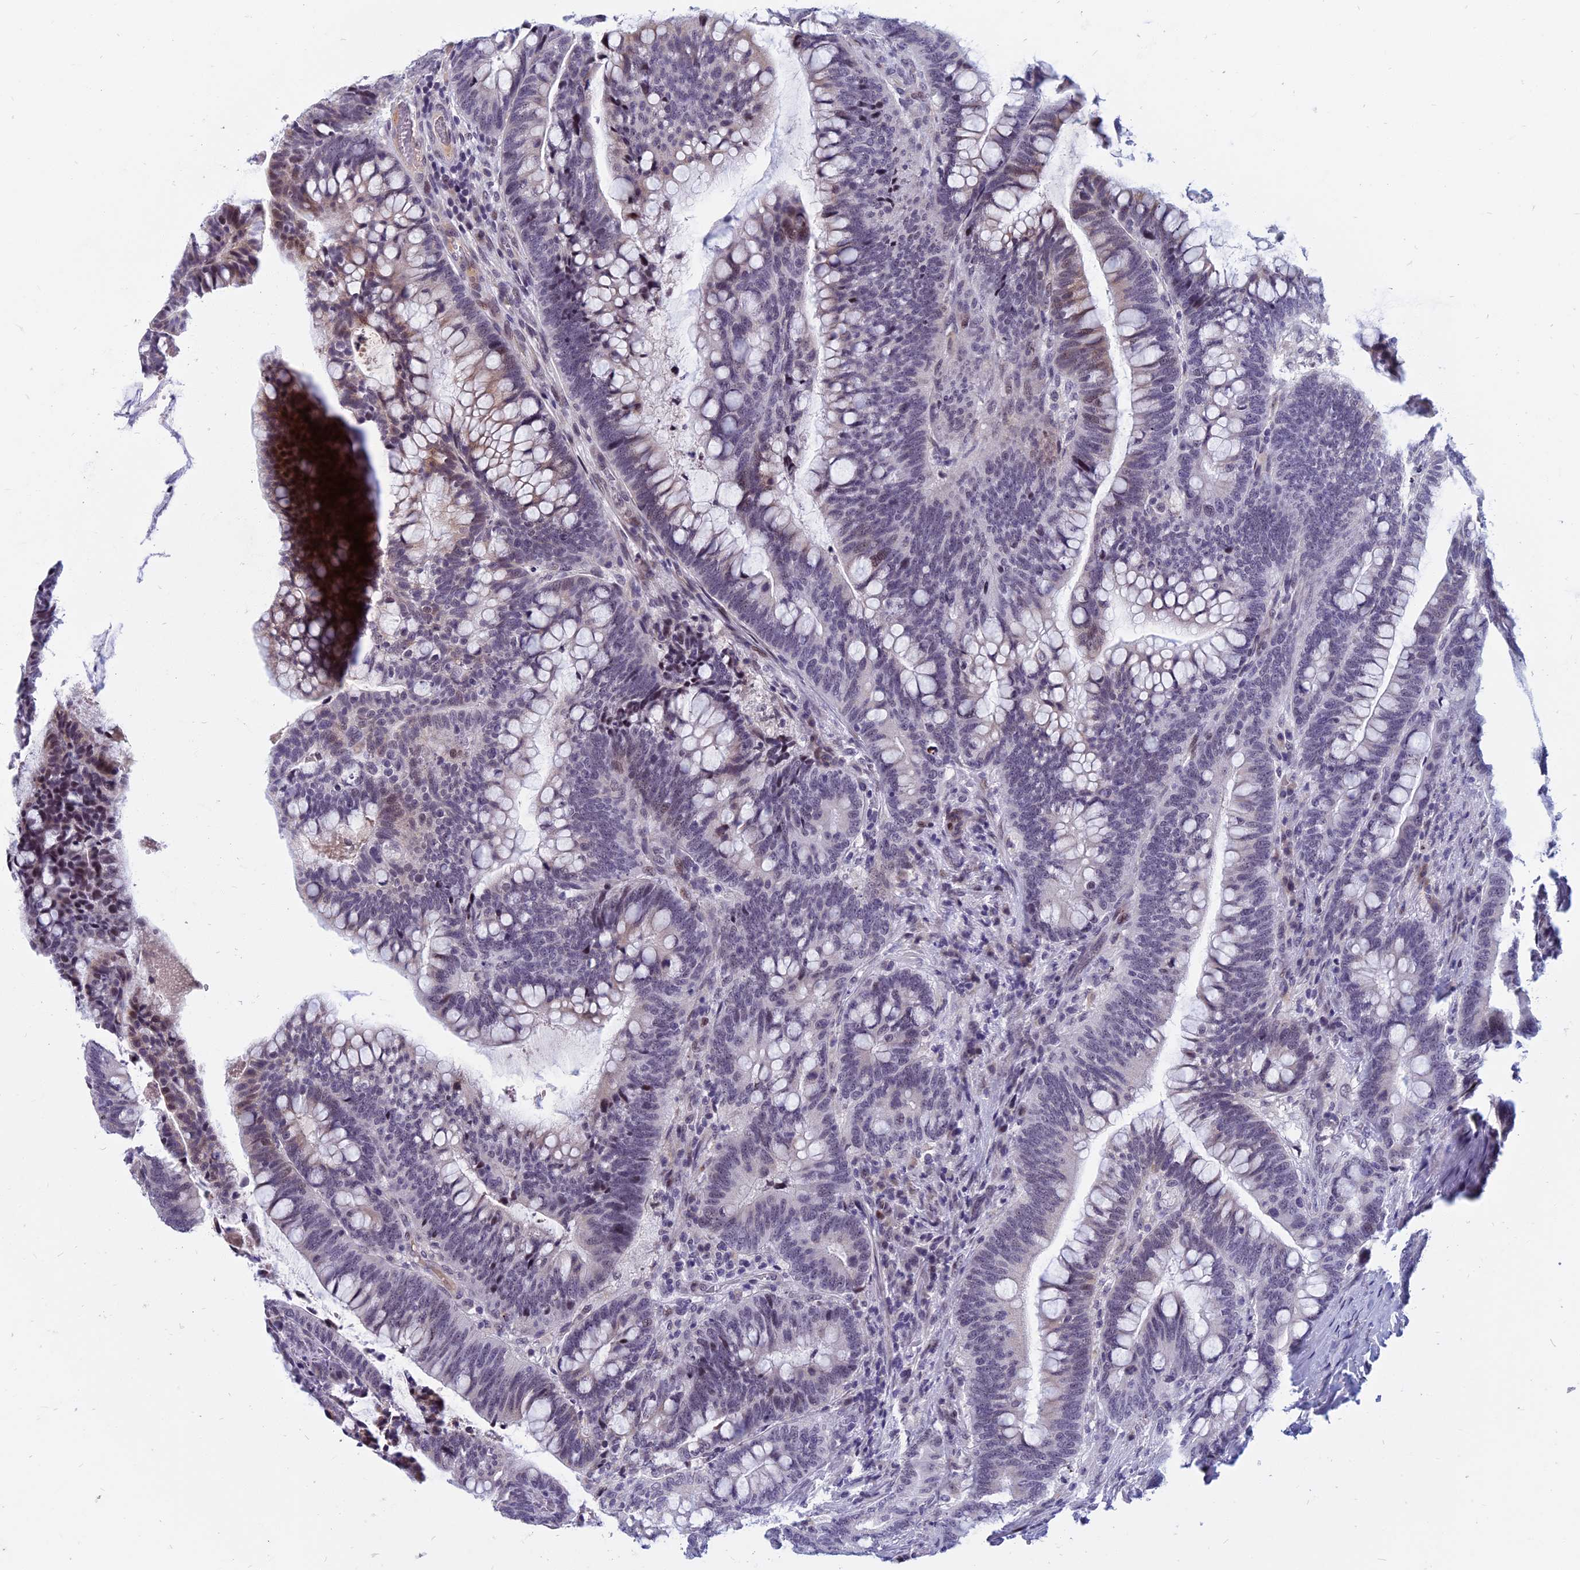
{"staining": {"intensity": "weak", "quantity": "<25%", "location": "cytoplasmic/membranous,nuclear"}, "tissue": "colorectal cancer", "cell_type": "Tumor cells", "image_type": "cancer", "snomed": [{"axis": "morphology", "description": "Adenocarcinoma, NOS"}, {"axis": "topography", "description": "Colon"}], "caption": "A high-resolution micrograph shows immunohistochemistry staining of colorectal cancer (adenocarcinoma), which exhibits no significant expression in tumor cells. Brightfield microscopy of immunohistochemistry stained with DAB (3,3'-diaminobenzidine) (brown) and hematoxylin (blue), captured at high magnification.", "gene": "CDC7", "patient": {"sex": "female", "age": 66}}